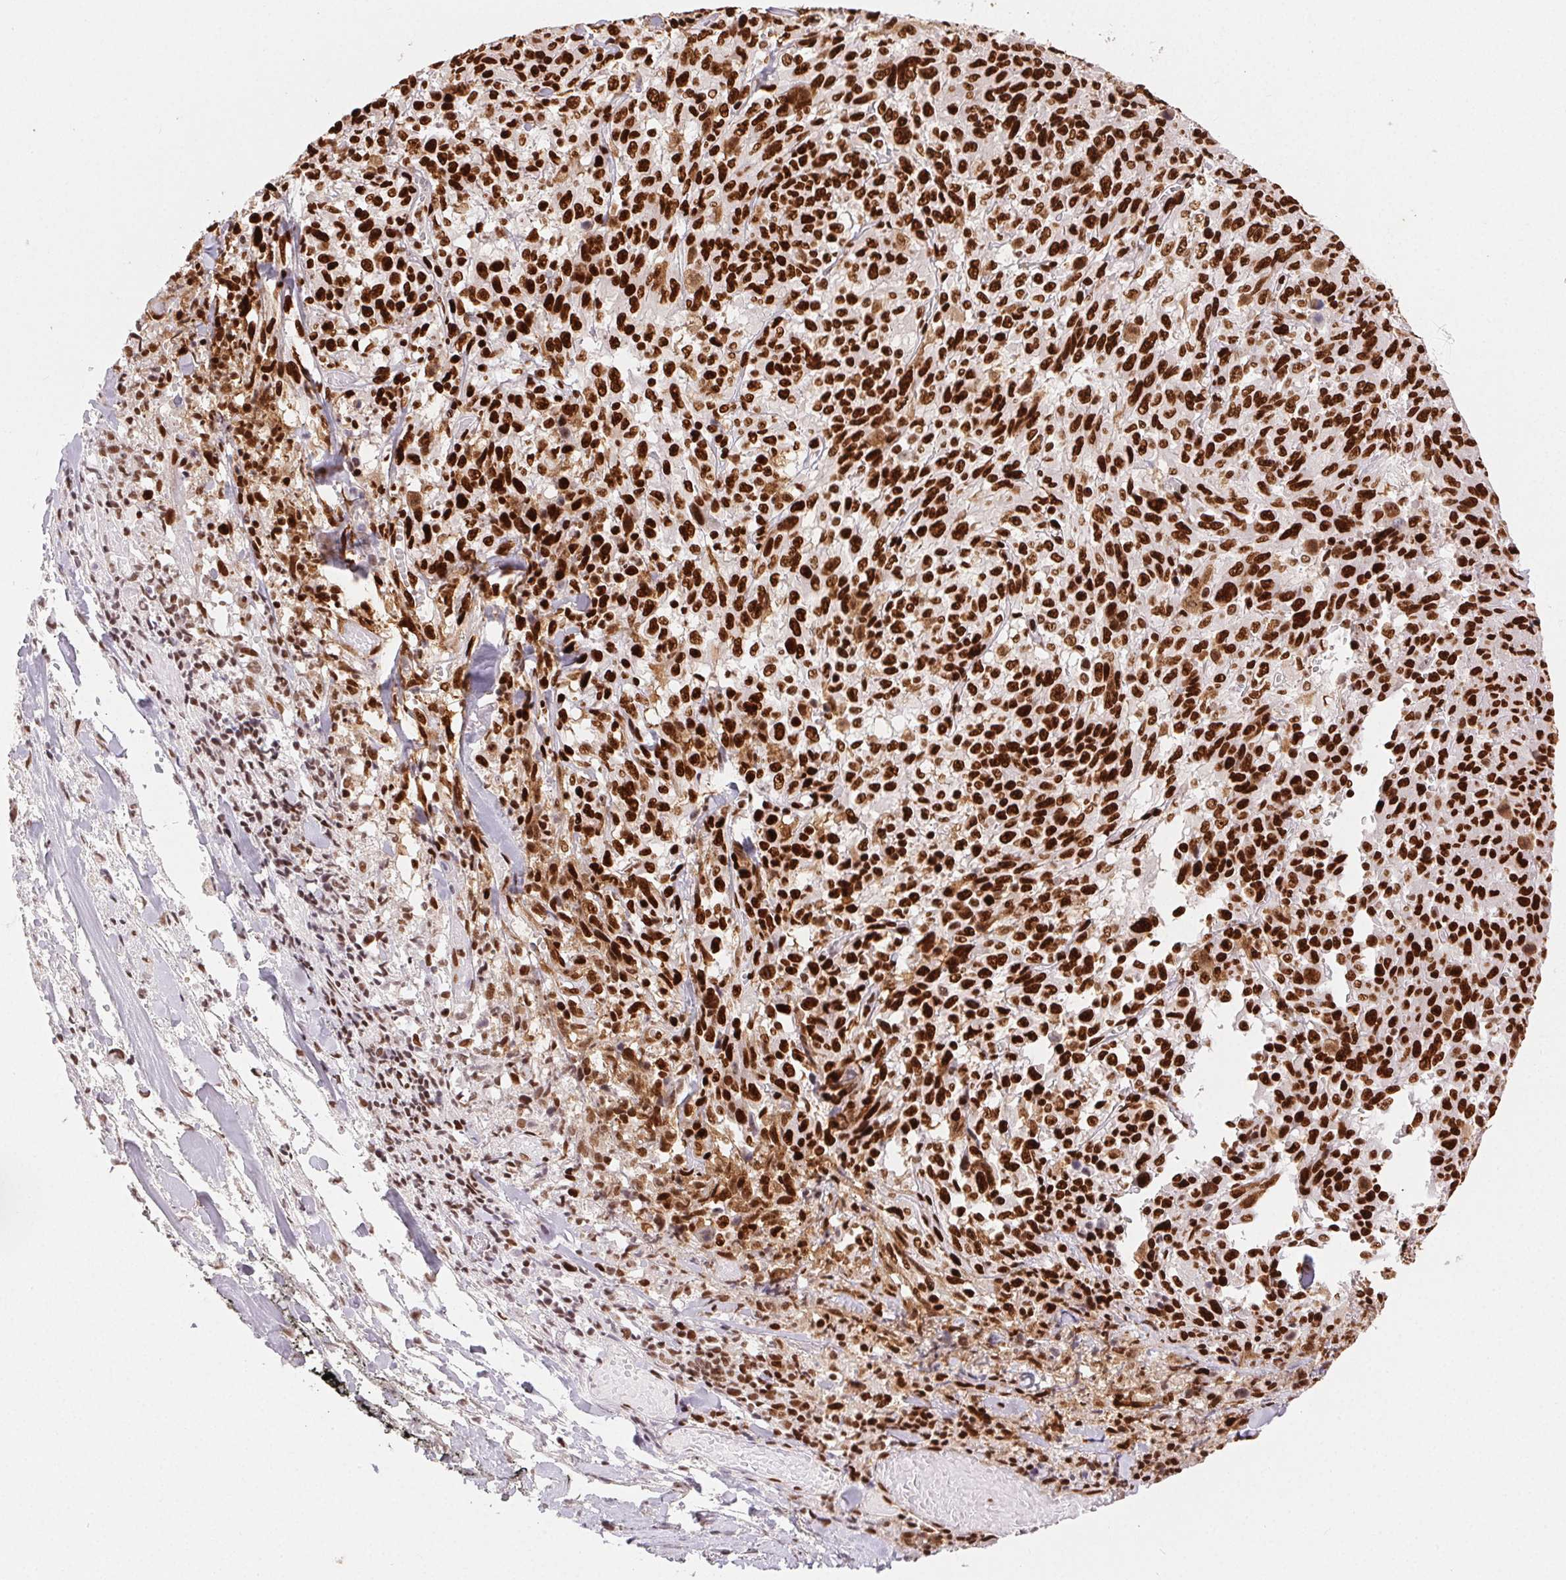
{"staining": {"intensity": "strong", "quantity": ">75%", "location": "nuclear"}, "tissue": "melanoma", "cell_type": "Tumor cells", "image_type": "cancer", "snomed": [{"axis": "morphology", "description": "Malignant melanoma, NOS"}, {"axis": "topography", "description": "Skin"}], "caption": "High-magnification brightfield microscopy of melanoma stained with DAB (brown) and counterstained with hematoxylin (blue). tumor cells exhibit strong nuclear positivity is present in about>75% of cells.", "gene": "ZNF80", "patient": {"sex": "female", "age": 91}}